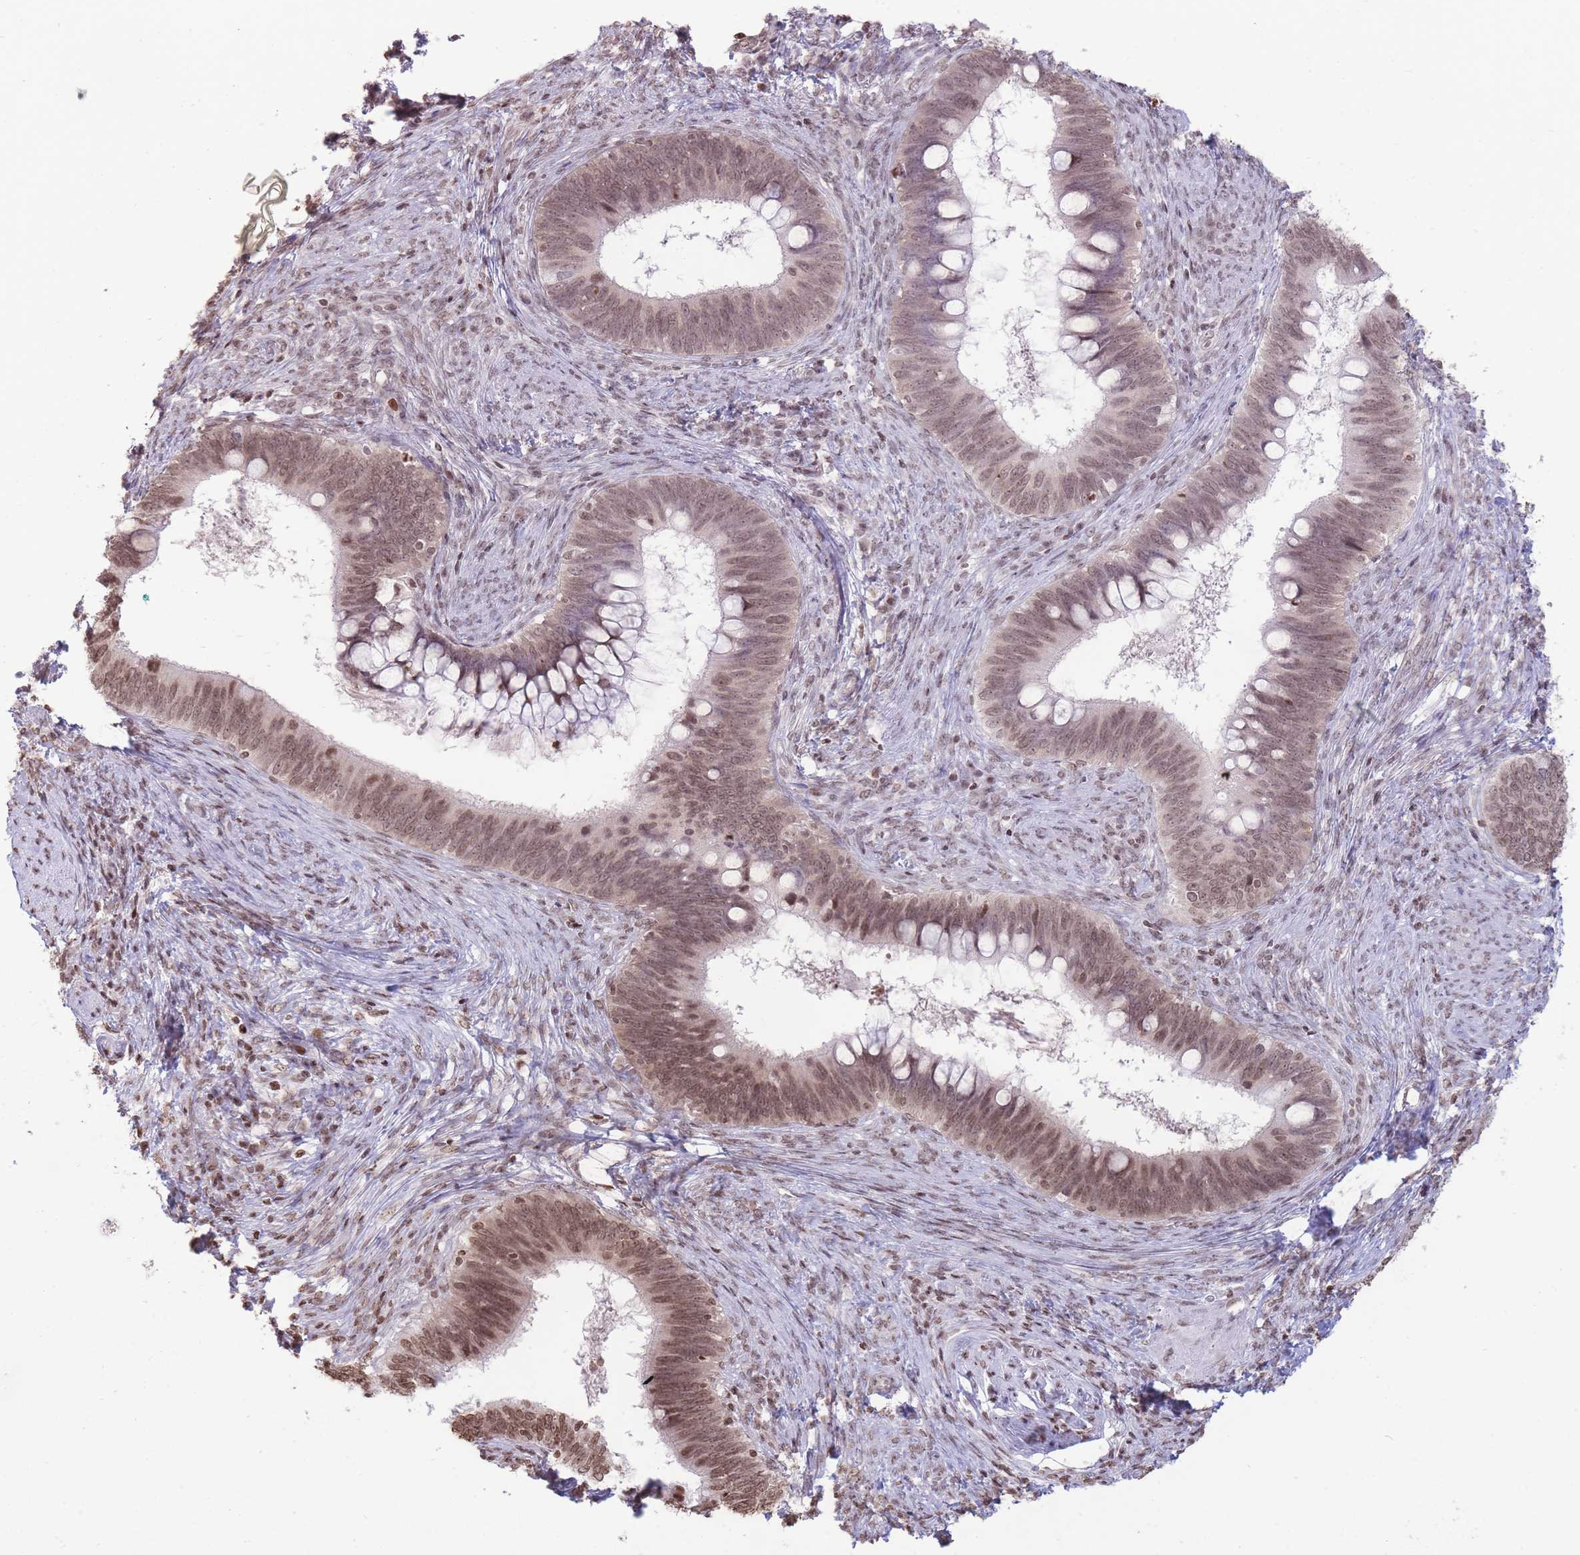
{"staining": {"intensity": "moderate", "quantity": ">75%", "location": "nuclear"}, "tissue": "cervical cancer", "cell_type": "Tumor cells", "image_type": "cancer", "snomed": [{"axis": "morphology", "description": "Adenocarcinoma, NOS"}, {"axis": "topography", "description": "Cervix"}], "caption": "Human cervical cancer stained with a protein marker displays moderate staining in tumor cells.", "gene": "SHISAL1", "patient": {"sex": "female", "age": 42}}